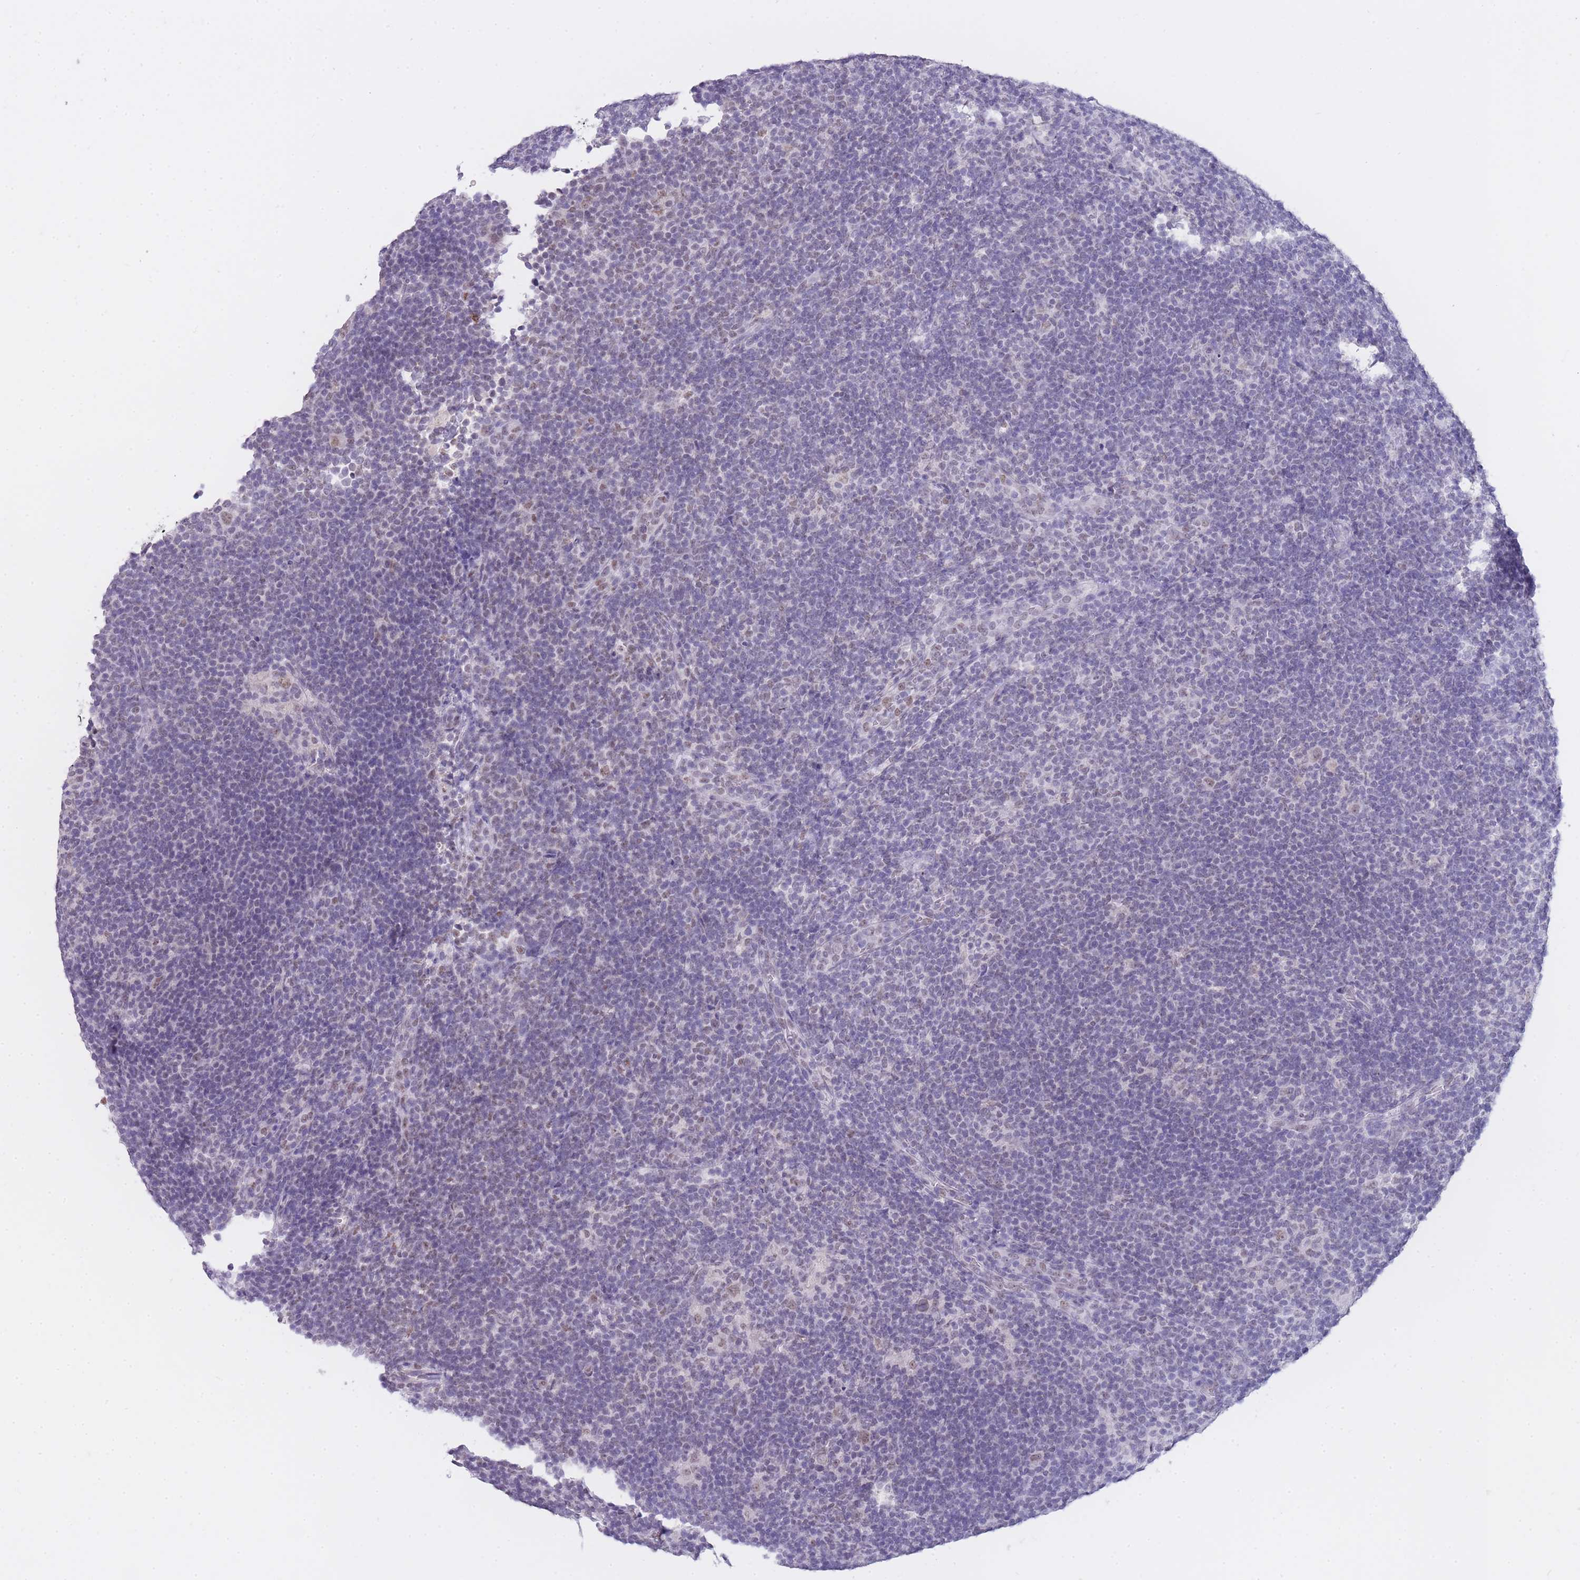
{"staining": {"intensity": "weak", "quantity": ">75%", "location": "nuclear"}, "tissue": "lymphoma", "cell_type": "Tumor cells", "image_type": "cancer", "snomed": [{"axis": "morphology", "description": "Hodgkin's disease, NOS"}, {"axis": "topography", "description": "Lymph node"}], "caption": "Tumor cells demonstrate low levels of weak nuclear staining in approximately >75% of cells in human lymphoma.", "gene": "FRAT2", "patient": {"sex": "female", "age": 57}}